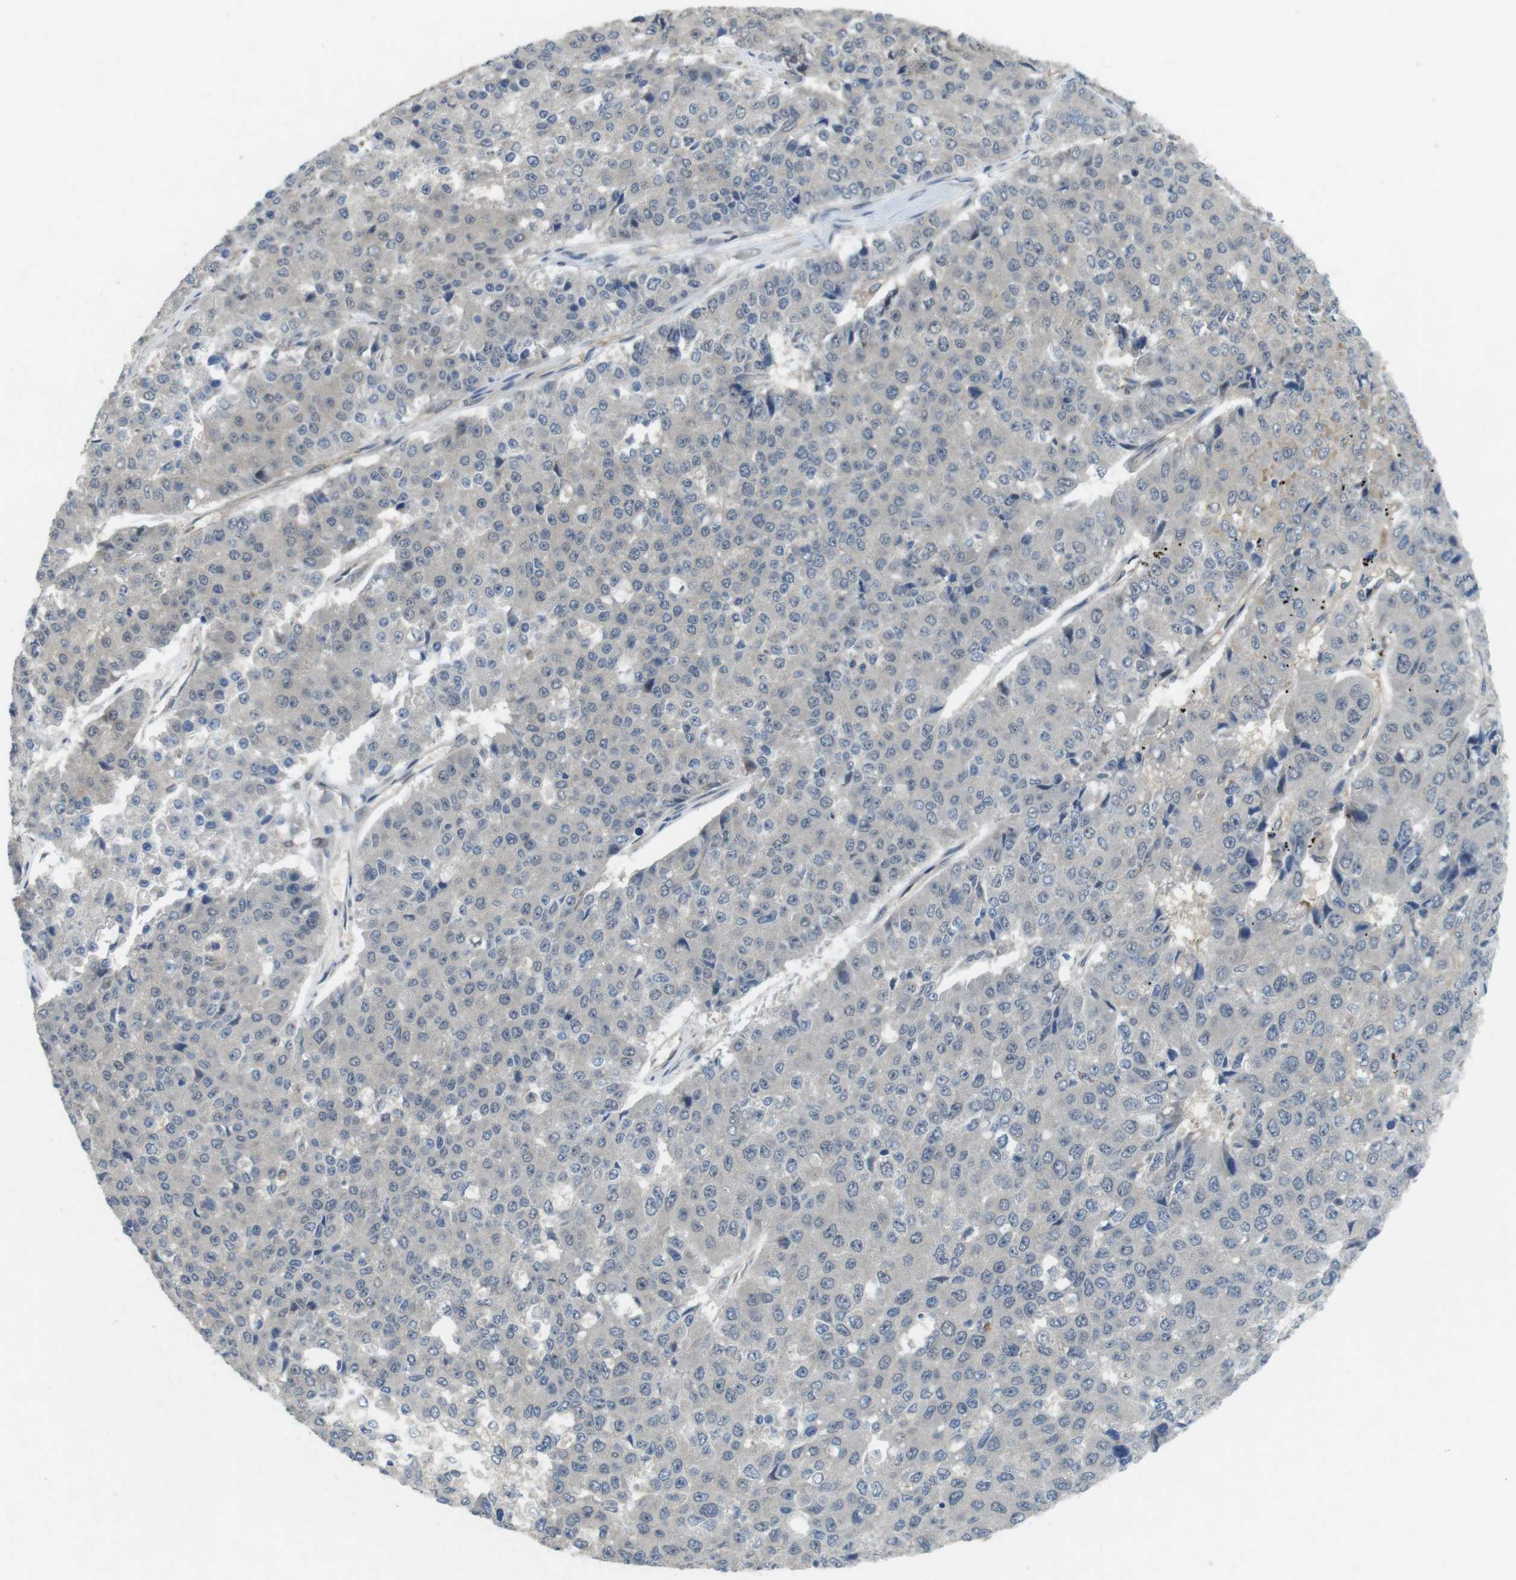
{"staining": {"intensity": "negative", "quantity": "none", "location": "none"}, "tissue": "pancreatic cancer", "cell_type": "Tumor cells", "image_type": "cancer", "snomed": [{"axis": "morphology", "description": "Adenocarcinoma, NOS"}, {"axis": "topography", "description": "Pancreas"}], "caption": "An image of pancreatic adenocarcinoma stained for a protein shows no brown staining in tumor cells. (Stains: DAB (3,3'-diaminobenzidine) immunohistochemistry with hematoxylin counter stain, Microscopy: brightfield microscopy at high magnification).", "gene": "SUGT1", "patient": {"sex": "male", "age": 50}}